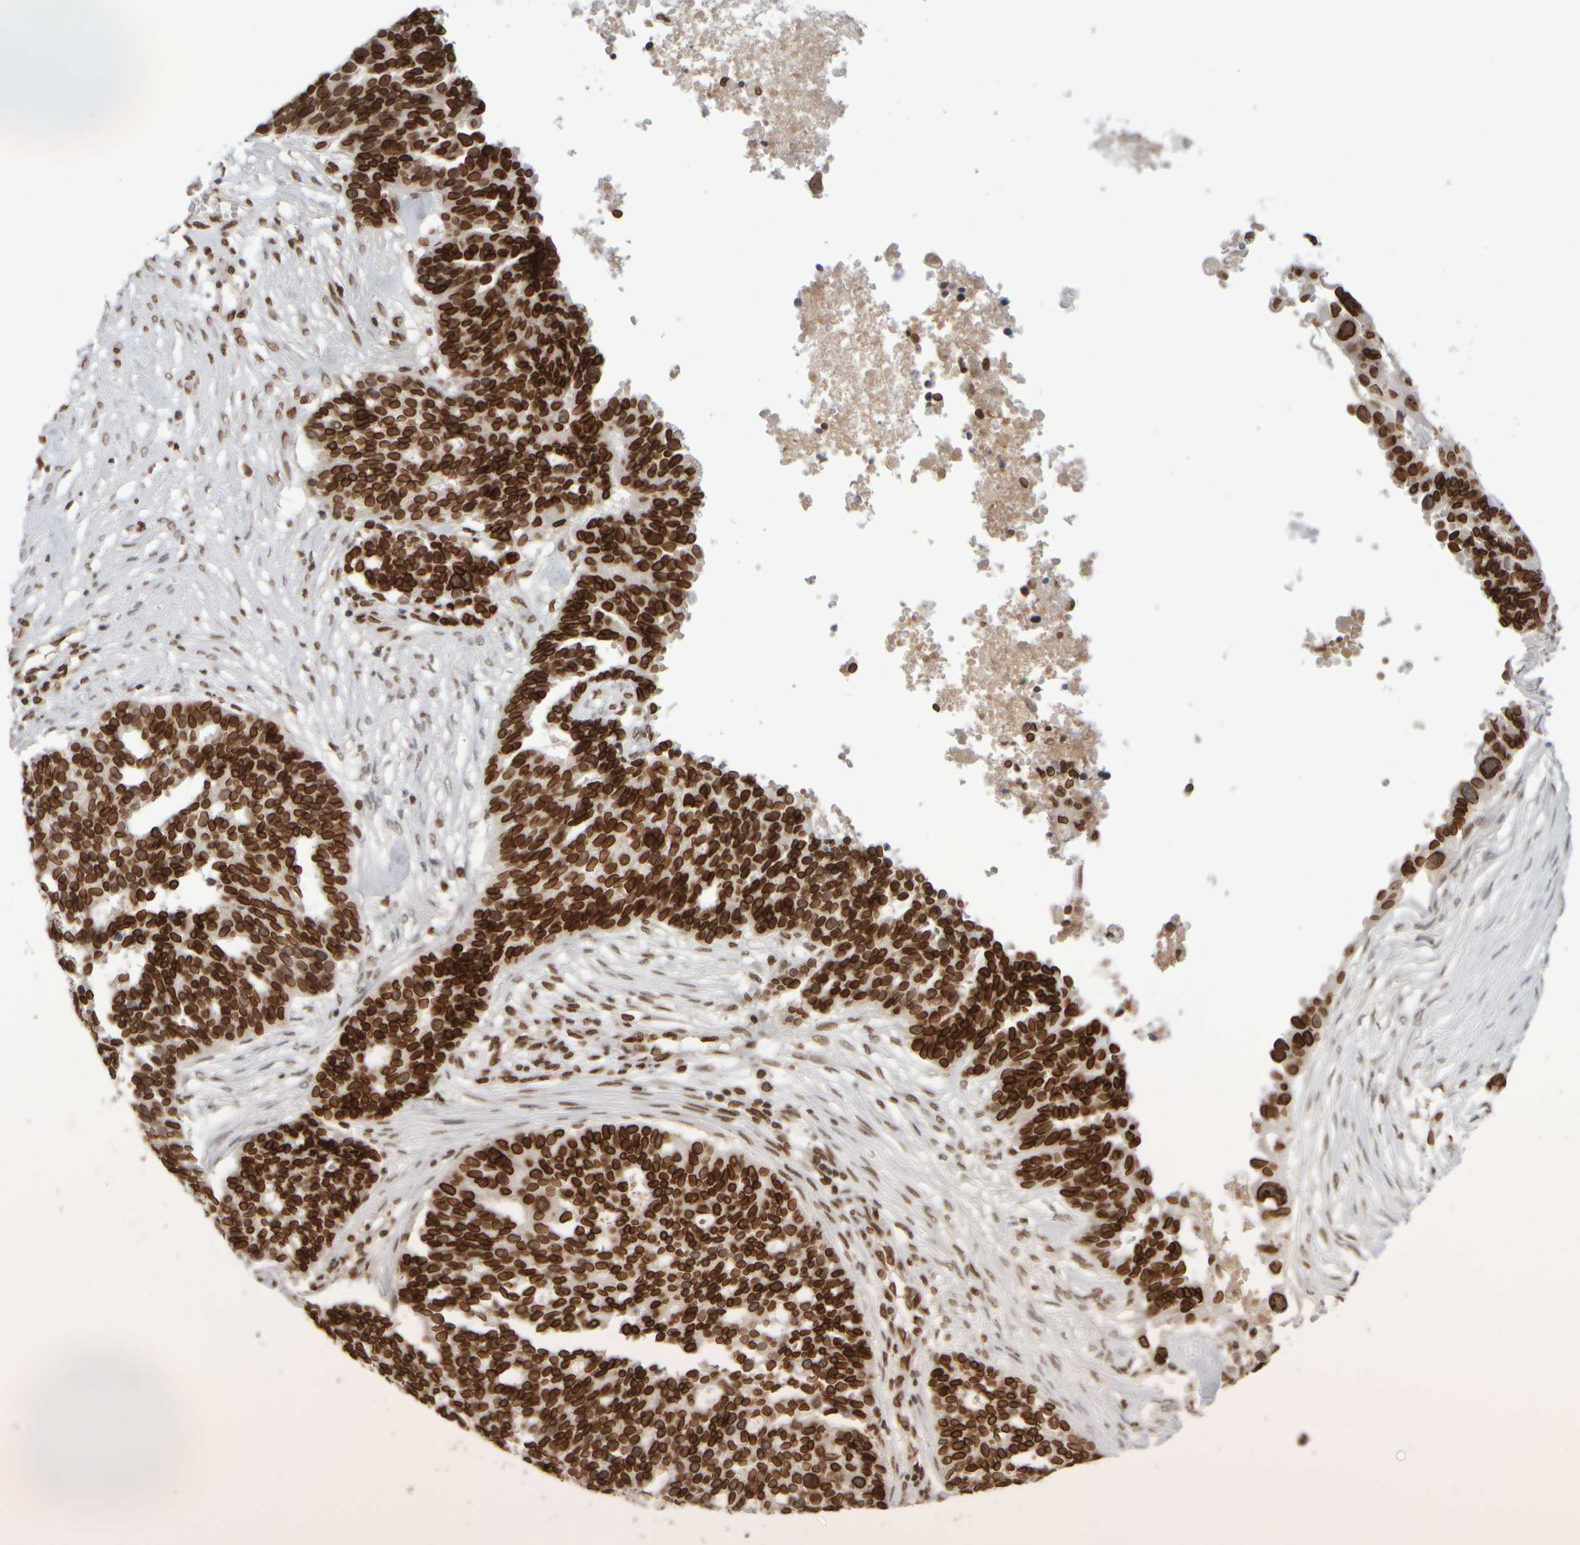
{"staining": {"intensity": "strong", "quantity": ">75%", "location": "cytoplasmic/membranous,nuclear"}, "tissue": "ovarian cancer", "cell_type": "Tumor cells", "image_type": "cancer", "snomed": [{"axis": "morphology", "description": "Cystadenocarcinoma, serous, NOS"}, {"axis": "topography", "description": "Ovary"}], "caption": "This histopathology image exhibits serous cystadenocarcinoma (ovarian) stained with immunohistochemistry (IHC) to label a protein in brown. The cytoplasmic/membranous and nuclear of tumor cells show strong positivity for the protein. Nuclei are counter-stained blue.", "gene": "ZC3HC1", "patient": {"sex": "female", "age": 59}}